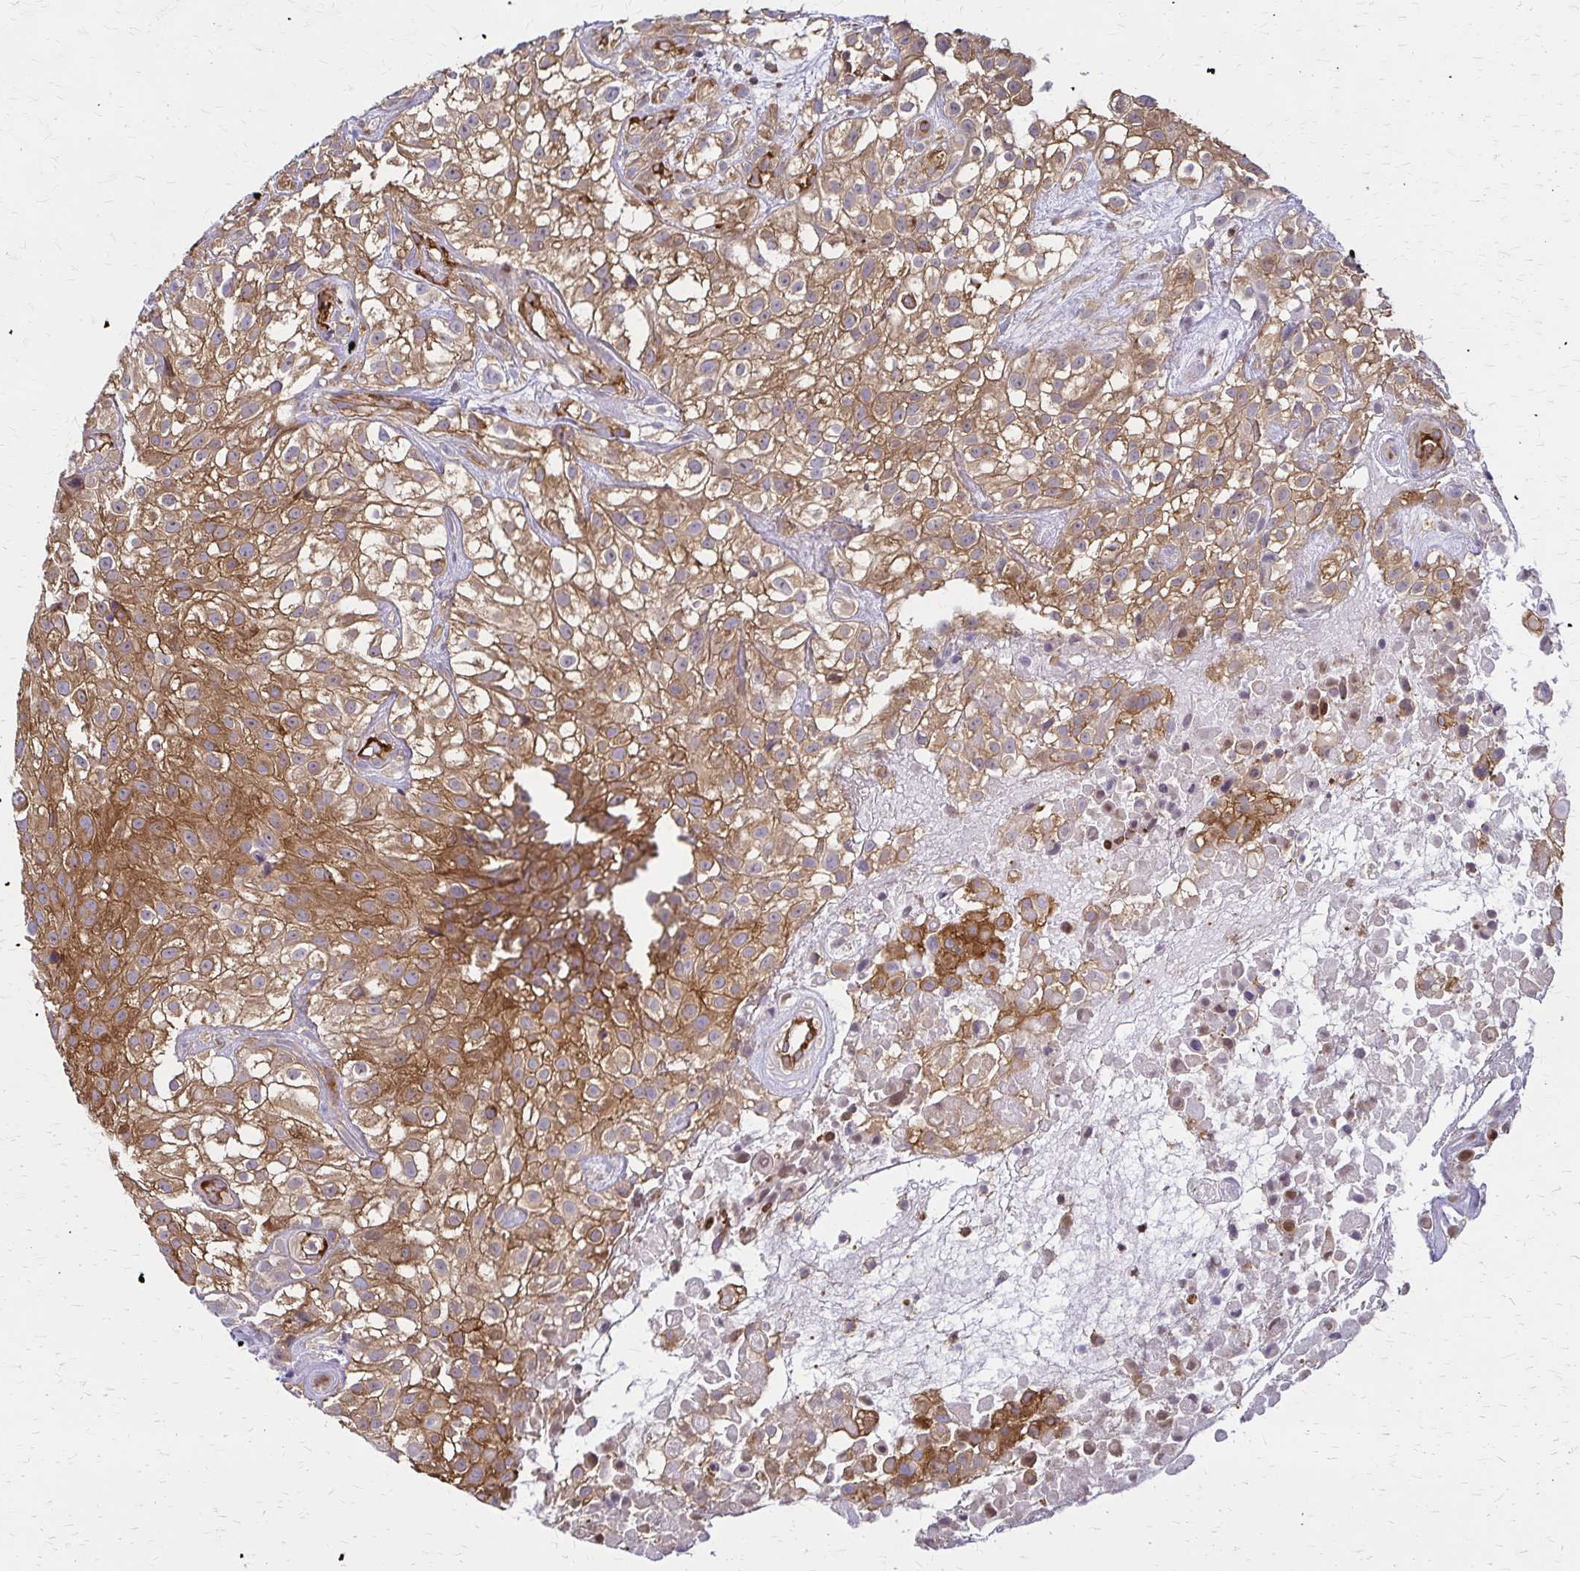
{"staining": {"intensity": "moderate", "quantity": ">75%", "location": "cytoplasmic/membranous"}, "tissue": "urothelial cancer", "cell_type": "Tumor cells", "image_type": "cancer", "snomed": [{"axis": "morphology", "description": "Urothelial carcinoma, High grade"}, {"axis": "topography", "description": "Urinary bladder"}], "caption": "The photomicrograph reveals staining of urothelial carcinoma (high-grade), revealing moderate cytoplasmic/membranous protein staining (brown color) within tumor cells.", "gene": "WASF2", "patient": {"sex": "male", "age": 56}}